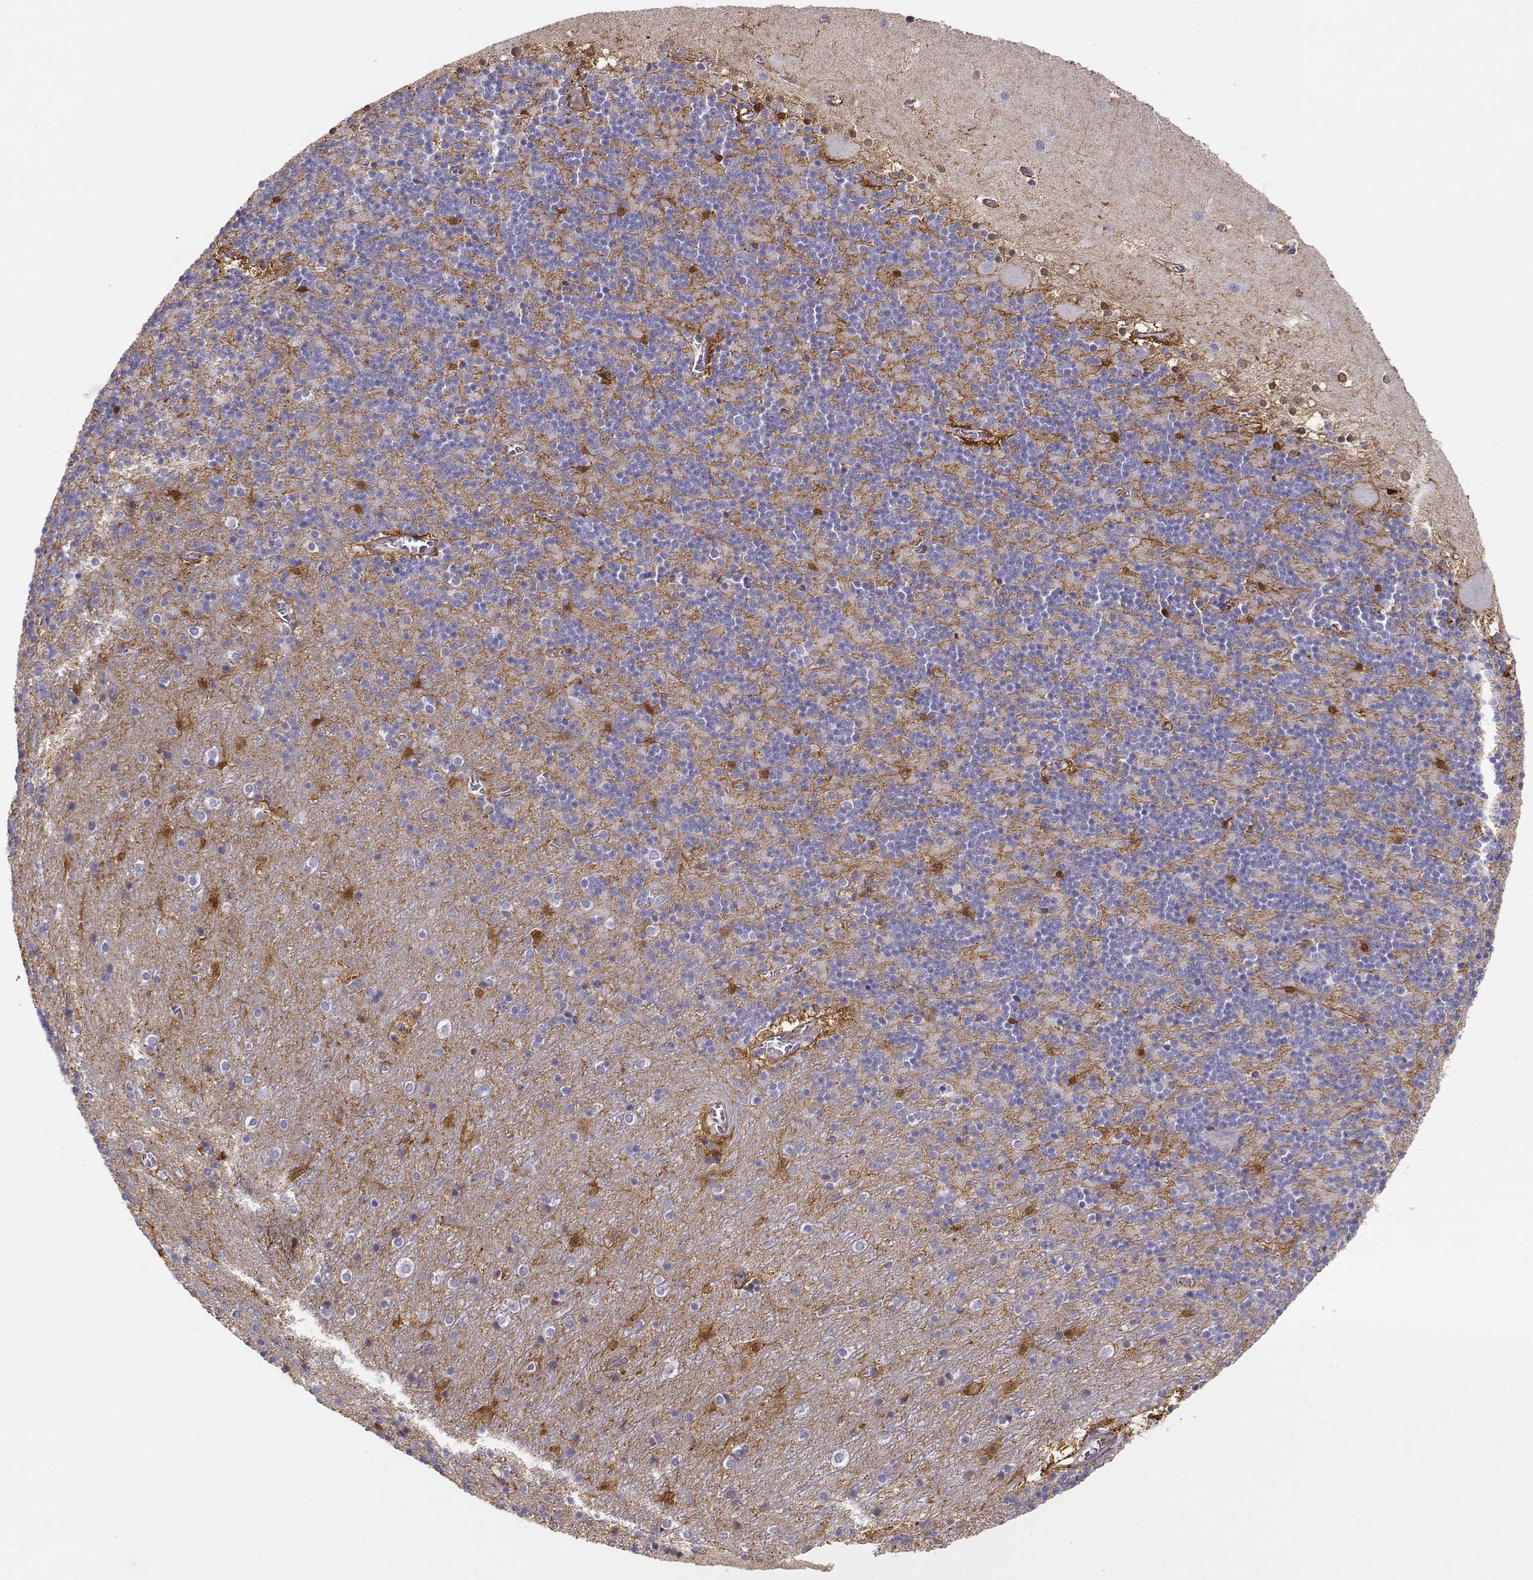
{"staining": {"intensity": "strong", "quantity": "<25%", "location": "cytoplasmic/membranous,nuclear"}, "tissue": "cerebellum", "cell_type": "Cells in granular layer", "image_type": "normal", "snomed": [{"axis": "morphology", "description": "Normal tissue, NOS"}, {"axis": "topography", "description": "Cerebellum"}], "caption": "Immunohistochemical staining of benign human cerebellum demonstrates medium levels of strong cytoplasmic/membranous,nuclear expression in about <25% of cells in granular layer. (IHC, brightfield microscopy, high magnification).", "gene": "PNP", "patient": {"sex": "male", "age": 70}}